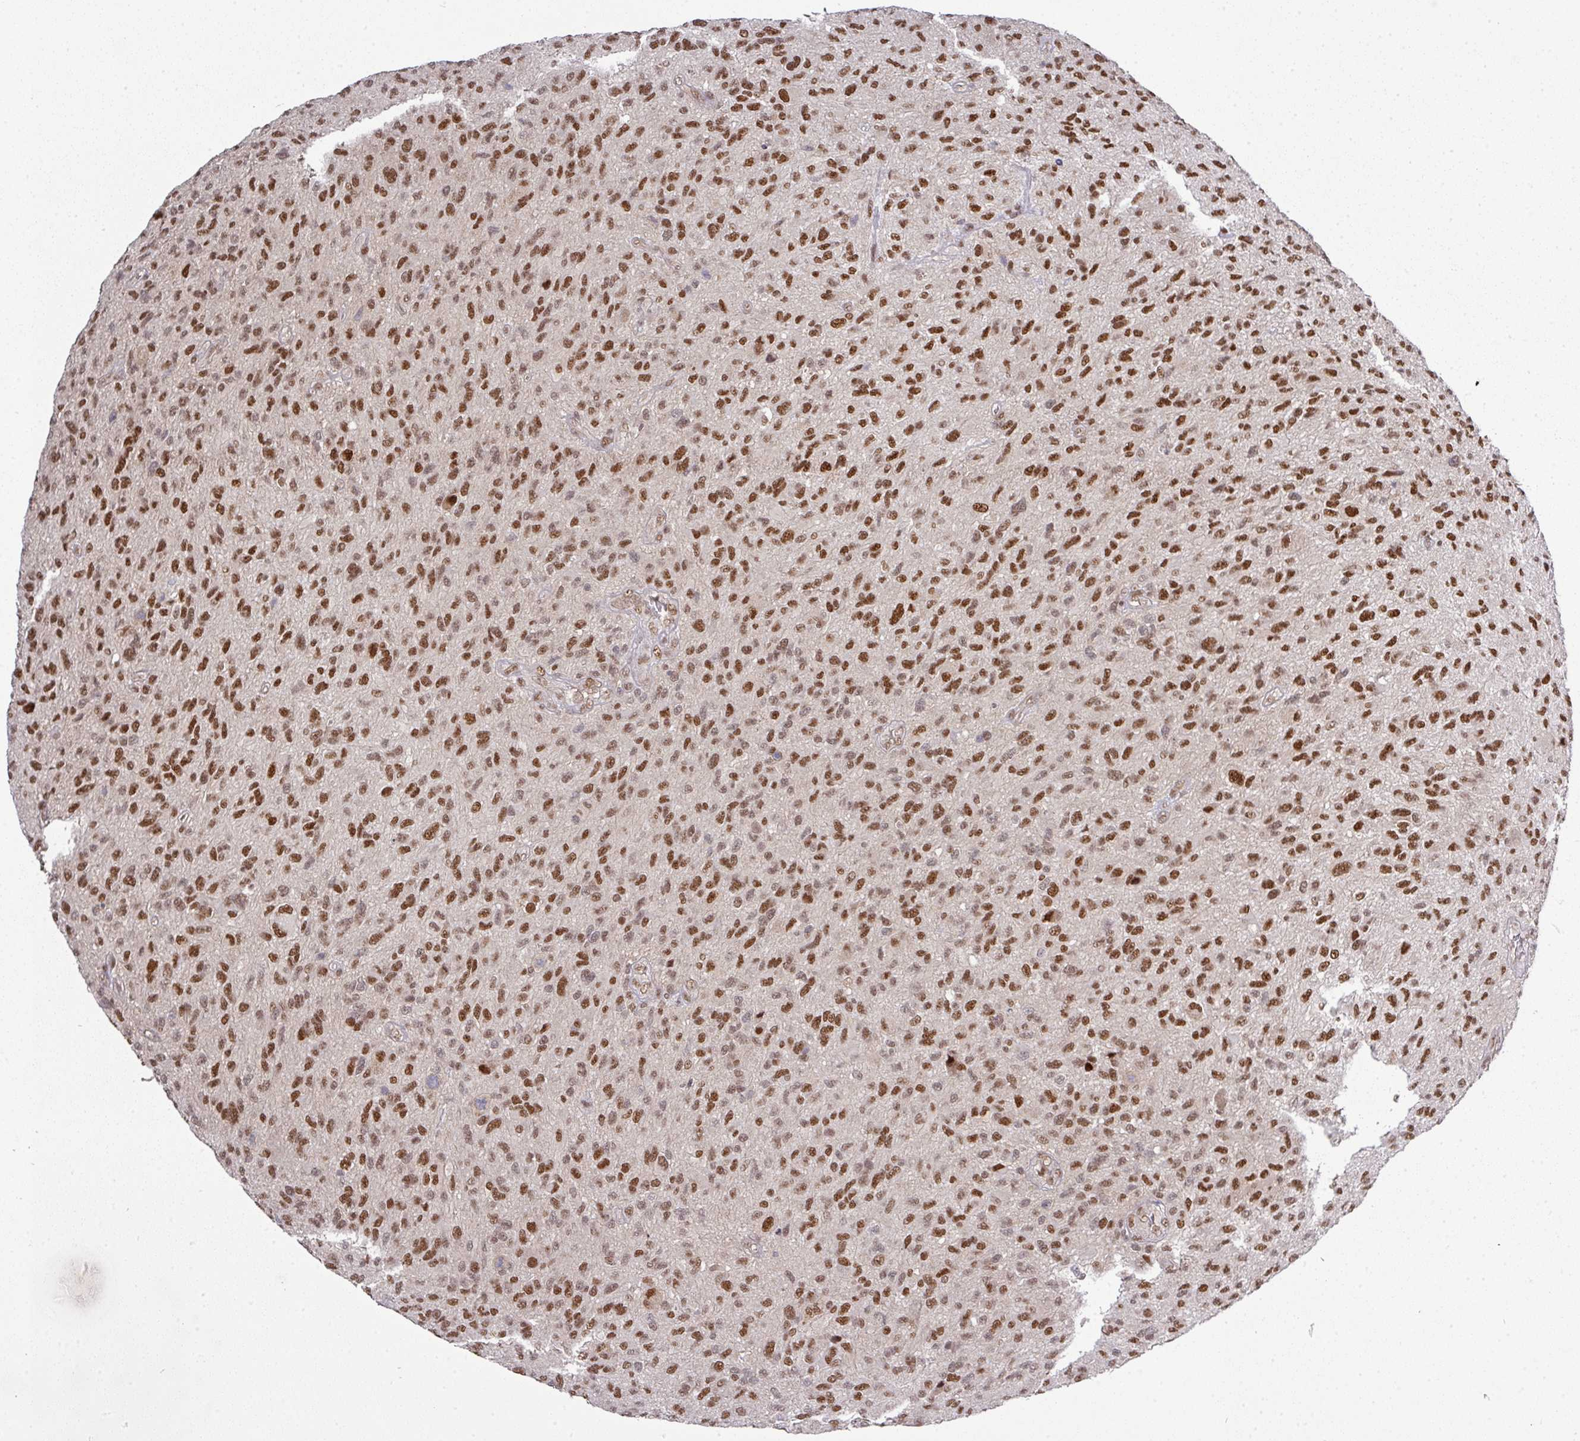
{"staining": {"intensity": "strong", "quantity": ">75%", "location": "nuclear"}, "tissue": "glioma", "cell_type": "Tumor cells", "image_type": "cancer", "snomed": [{"axis": "morphology", "description": "Glioma, malignant, High grade"}, {"axis": "topography", "description": "Brain"}], "caption": "Protein staining of malignant glioma (high-grade) tissue exhibits strong nuclear expression in about >75% of tumor cells.", "gene": "CIC", "patient": {"sex": "male", "age": 47}}